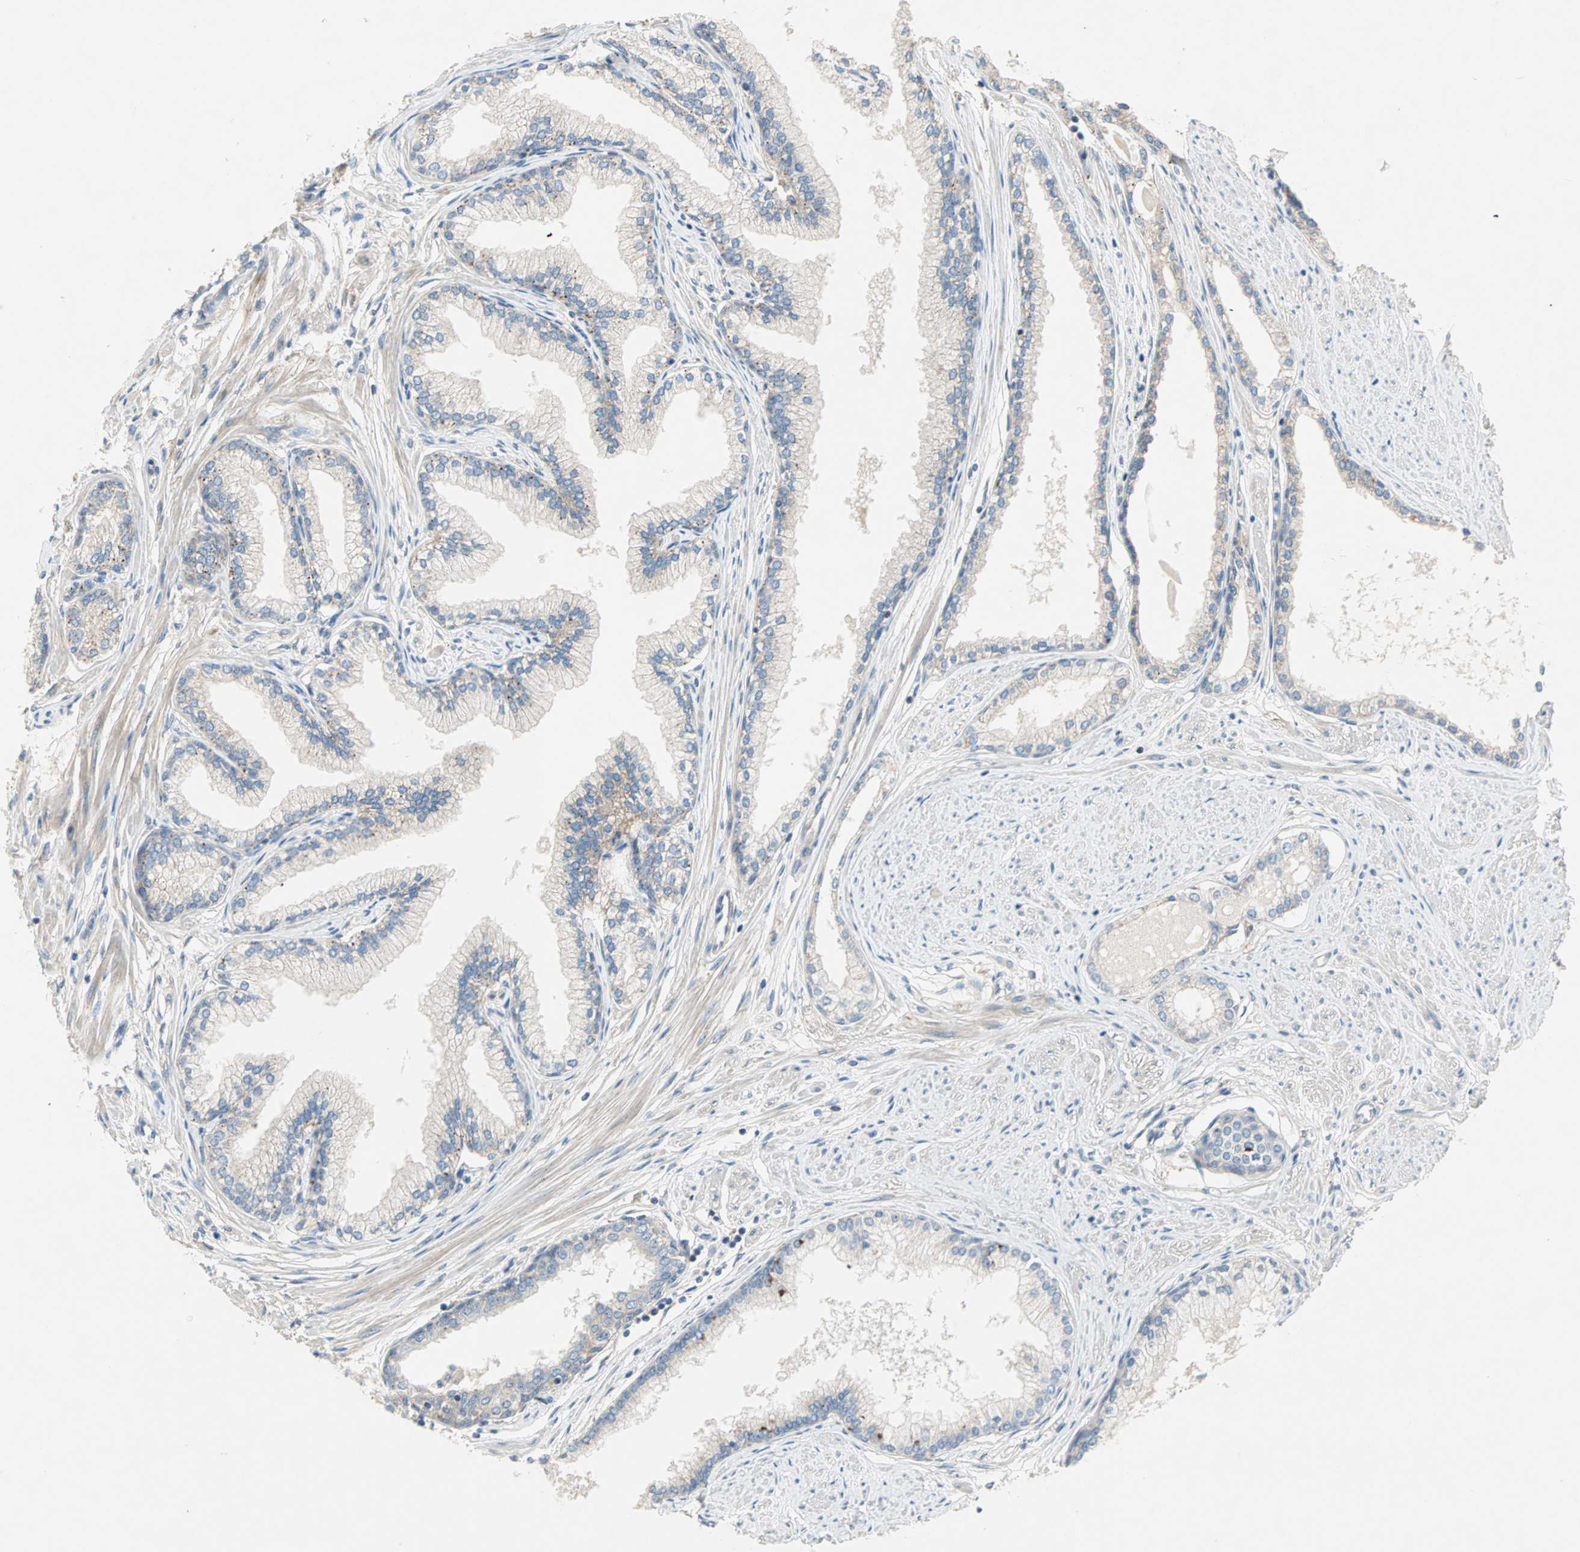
{"staining": {"intensity": "moderate", "quantity": ">75%", "location": "cytoplasmic/membranous"}, "tissue": "prostate", "cell_type": "Glandular cells", "image_type": "normal", "snomed": [{"axis": "morphology", "description": "Normal tissue, NOS"}, {"axis": "topography", "description": "Prostate"}], "caption": "Unremarkable prostate exhibits moderate cytoplasmic/membranous expression in about >75% of glandular cells, visualized by immunohistochemistry.", "gene": "PDE8A", "patient": {"sex": "male", "age": 64}}